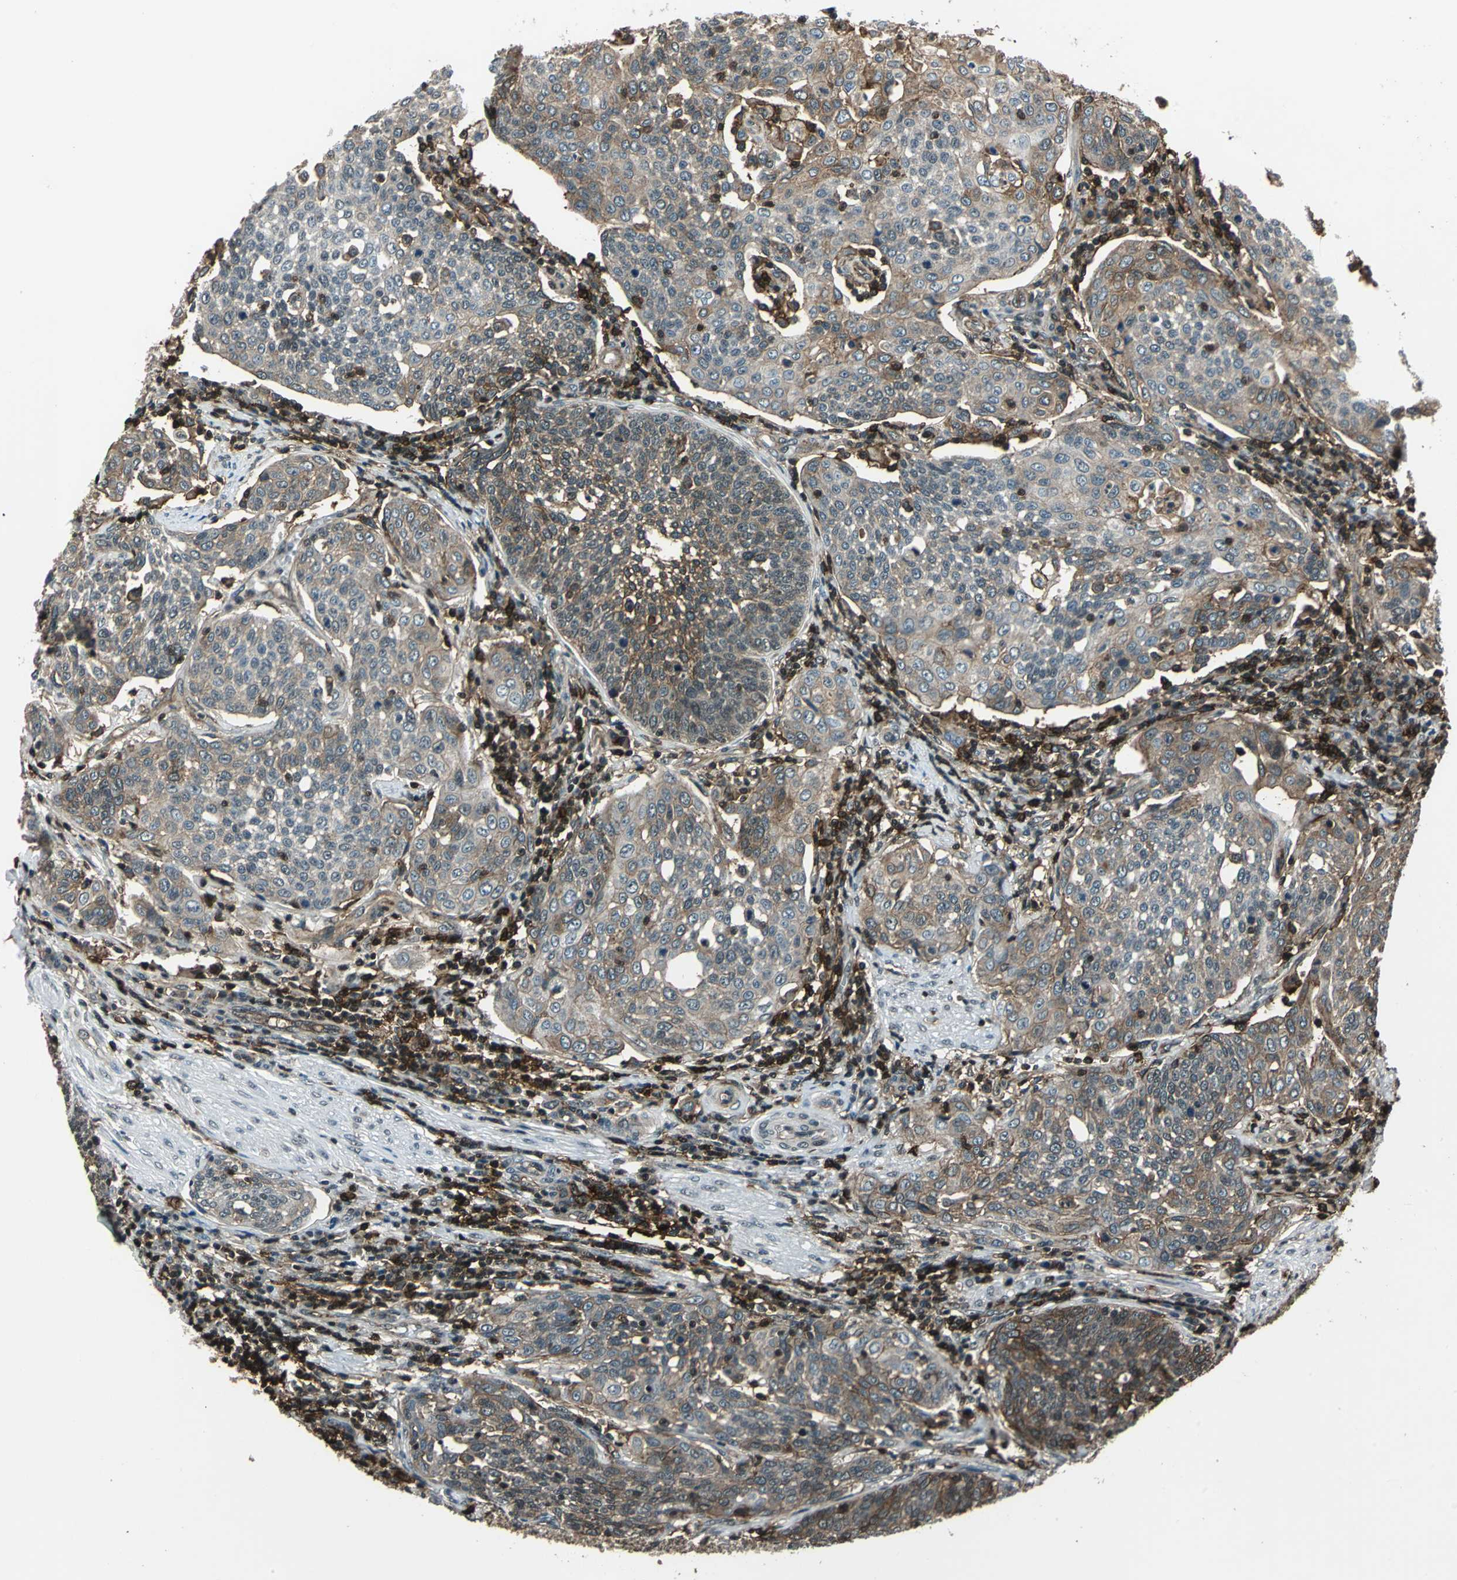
{"staining": {"intensity": "moderate", "quantity": "25%-75%", "location": "cytoplasmic/membranous"}, "tissue": "cervical cancer", "cell_type": "Tumor cells", "image_type": "cancer", "snomed": [{"axis": "morphology", "description": "Squamous cell carcinoma, NOS"}, {"axis": "topography", "description": "Cervix"}], "caption": "DAB immunohistochemical staining of human cervical cancer (squamous cell carcinoma) reveals moderate cytoplasmic/membranous protein positivity in approximately 25%-75% of tumor cells.", "gene": "NR2C2", "patient": {"sex": "female", "age": 34}}